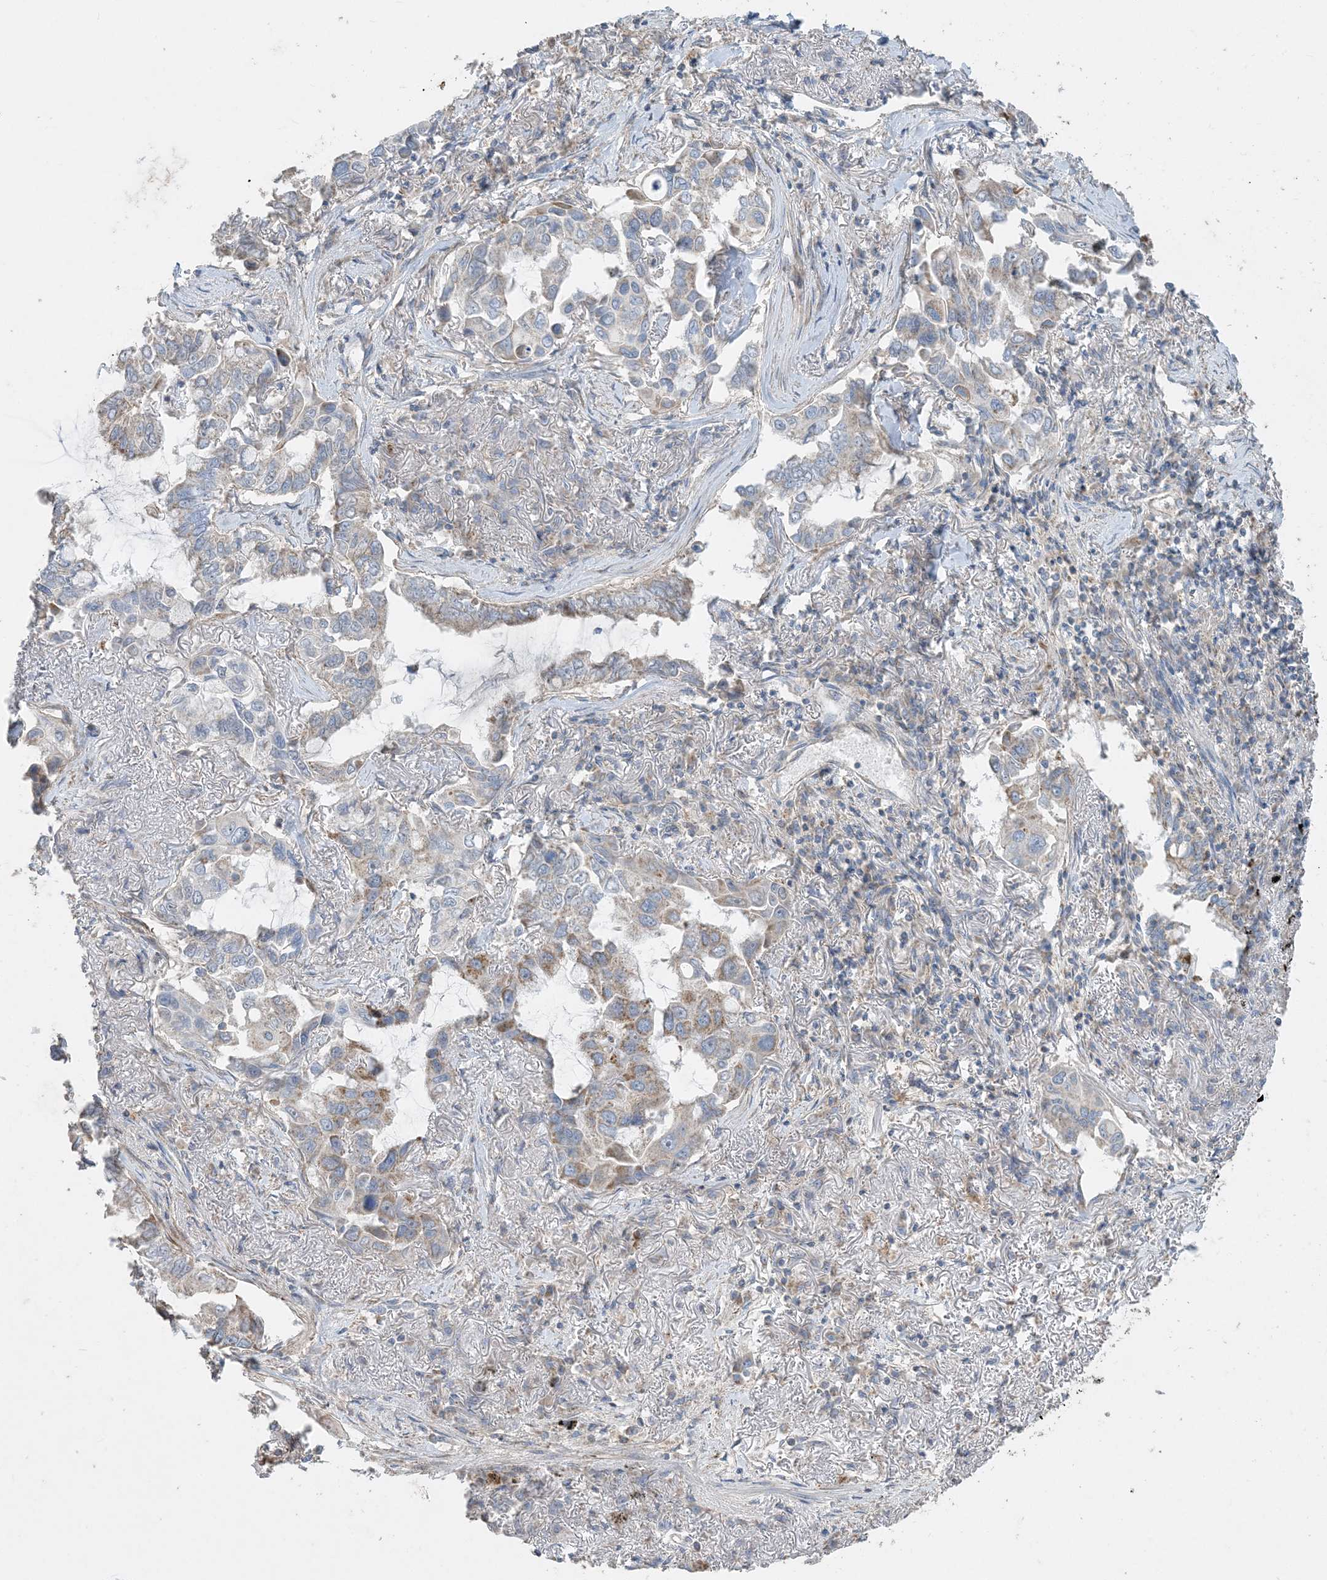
{"staining": {"intensity": "weak", "quantity": "<25%", "location": "cytoplasmic/membranous"}, "tissue": "lung cancer", "cell_type": "Tumor cells", "image_type": "cancer", "snomed": [{"axis": "morphology", "description": "Adenocarcinoma, NOS"}, {"axis": "topography", "description": "Lung"}], "caption": "An immunohistochemistry photomicrograph of lung cancer (adenocarcinoma) is shown. There is no staining in tumor cells of lung cancer (adenocarcinoma). (Brightfield microscopy of DAB (3,3'-diaminobenzidine) immunohistochemistry at high magnification).", "gene": "ECHDC1", "patient": {"sex": "male", "age": 64}}